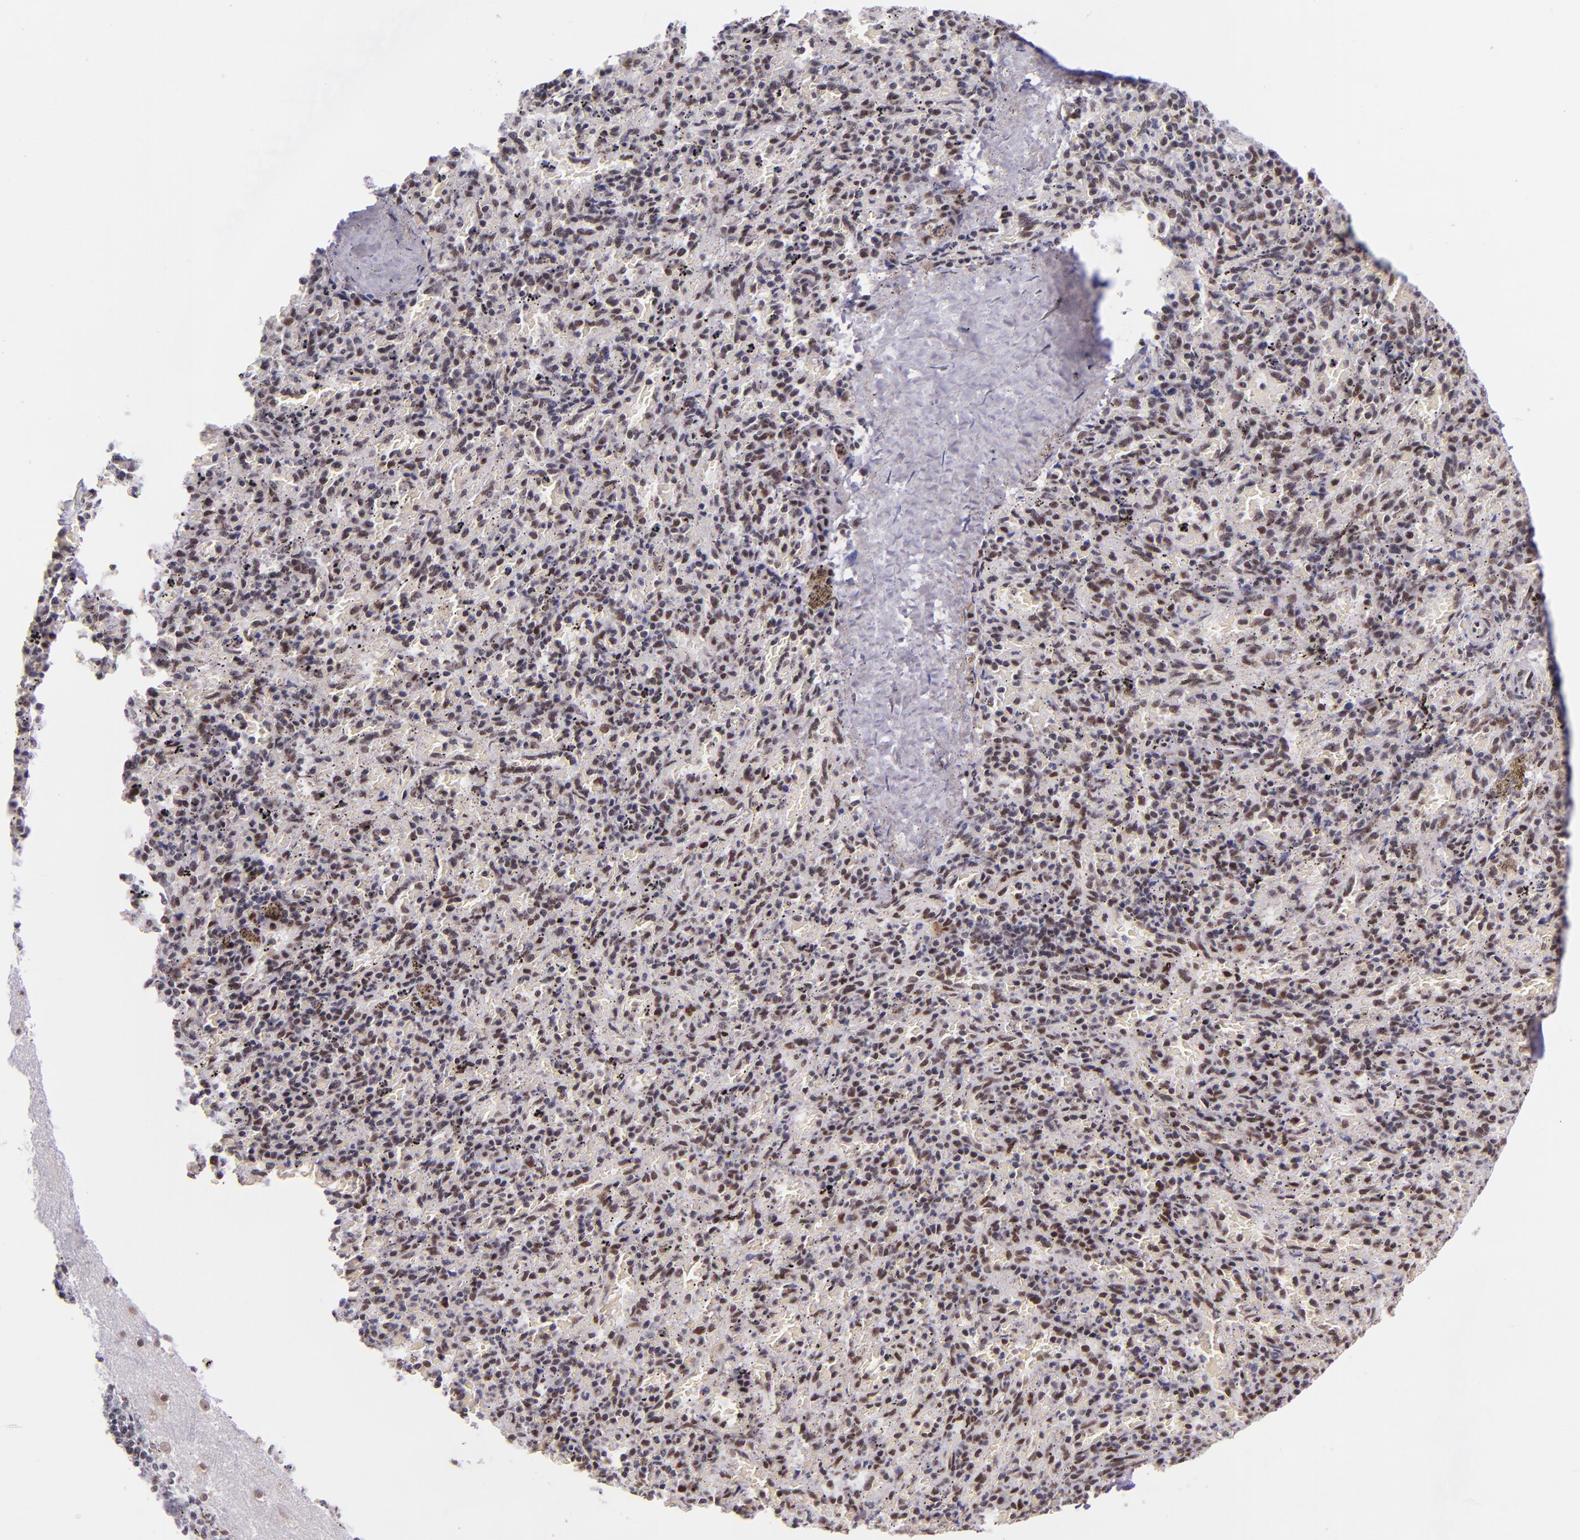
{"staining": {"intensity": "moderate", "quantity": "25%-75%", "location": "nuclear"}, "tissue": "spleen", "cell_type": "Cells in red pulp", "image_type": "normal", "snomed": [{"axis": "morphology", "description": "Normal tissue, NOS"}, {"axis": "topography", "description": "Spleen"}], "caption": "This is an image of immunohistochemistry (IHC) staining of normal spleen, which shows moderate expression in the nuclear of cells in red pulp.", "gene": "GPKOW", "patient": {"sex": "female", "age": 43}}